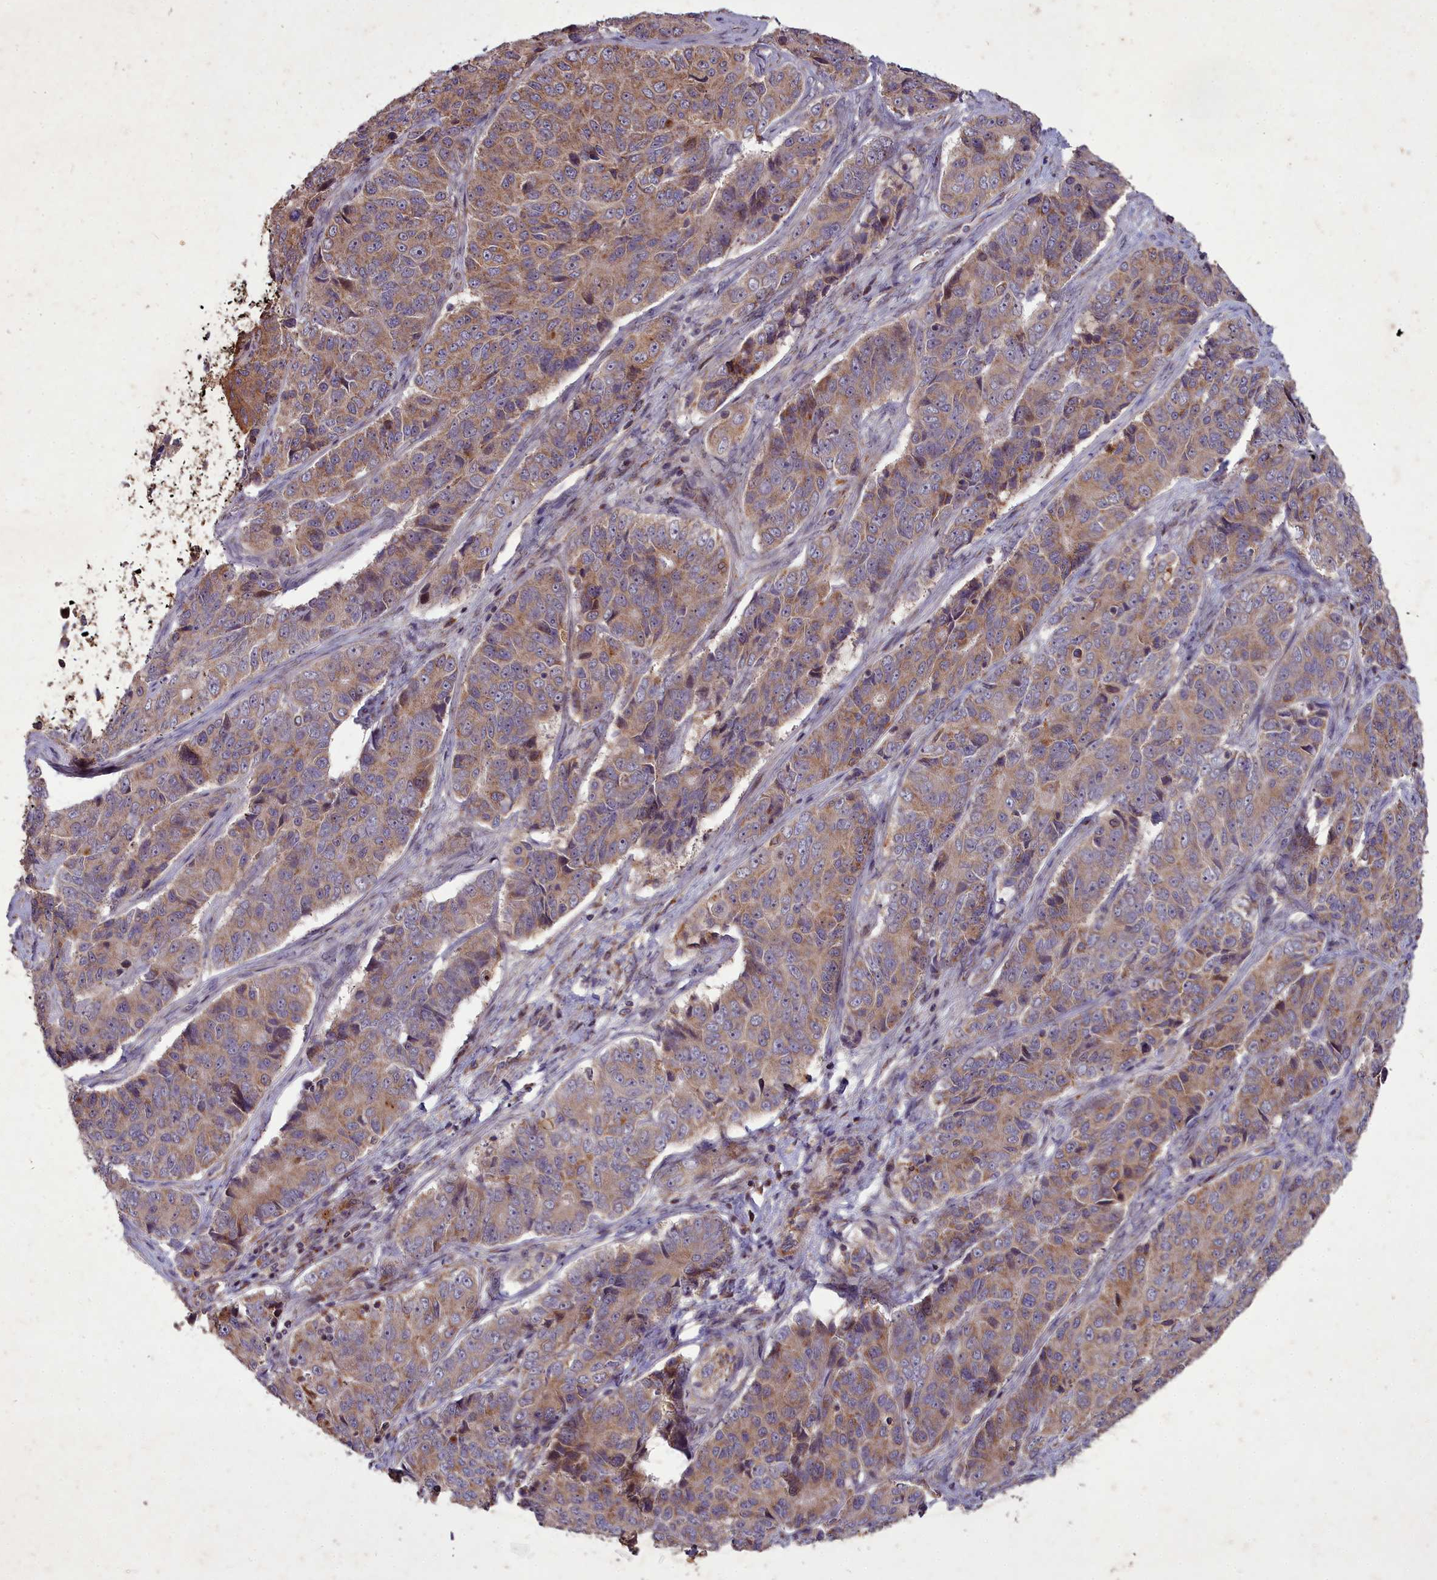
{"staining": {"intensity": "moderate", "quantity": ">75%", "location": "cytoplasmic/membranous"}, "tissue": "ovarian cancer", "cell_type": "Tumor cells", "image_type": "cancer", "snomed": [{"axis": "morphology", "description": "Carcinoma, endometroid"}, {"axis": "topography", "description": "Ovary"}], "caption": "Tumor cells exhibit moderate cytoplasmic/membranous staining in about >75% of cells in ovarian endometroid carcinoma. The staining is performed using DAB brown chromogen to label protein expression. The nuclei are counter-stained blue using hematoxylin.", "gene": "COX11", "patient": {"sex": "female", "age": 51}}